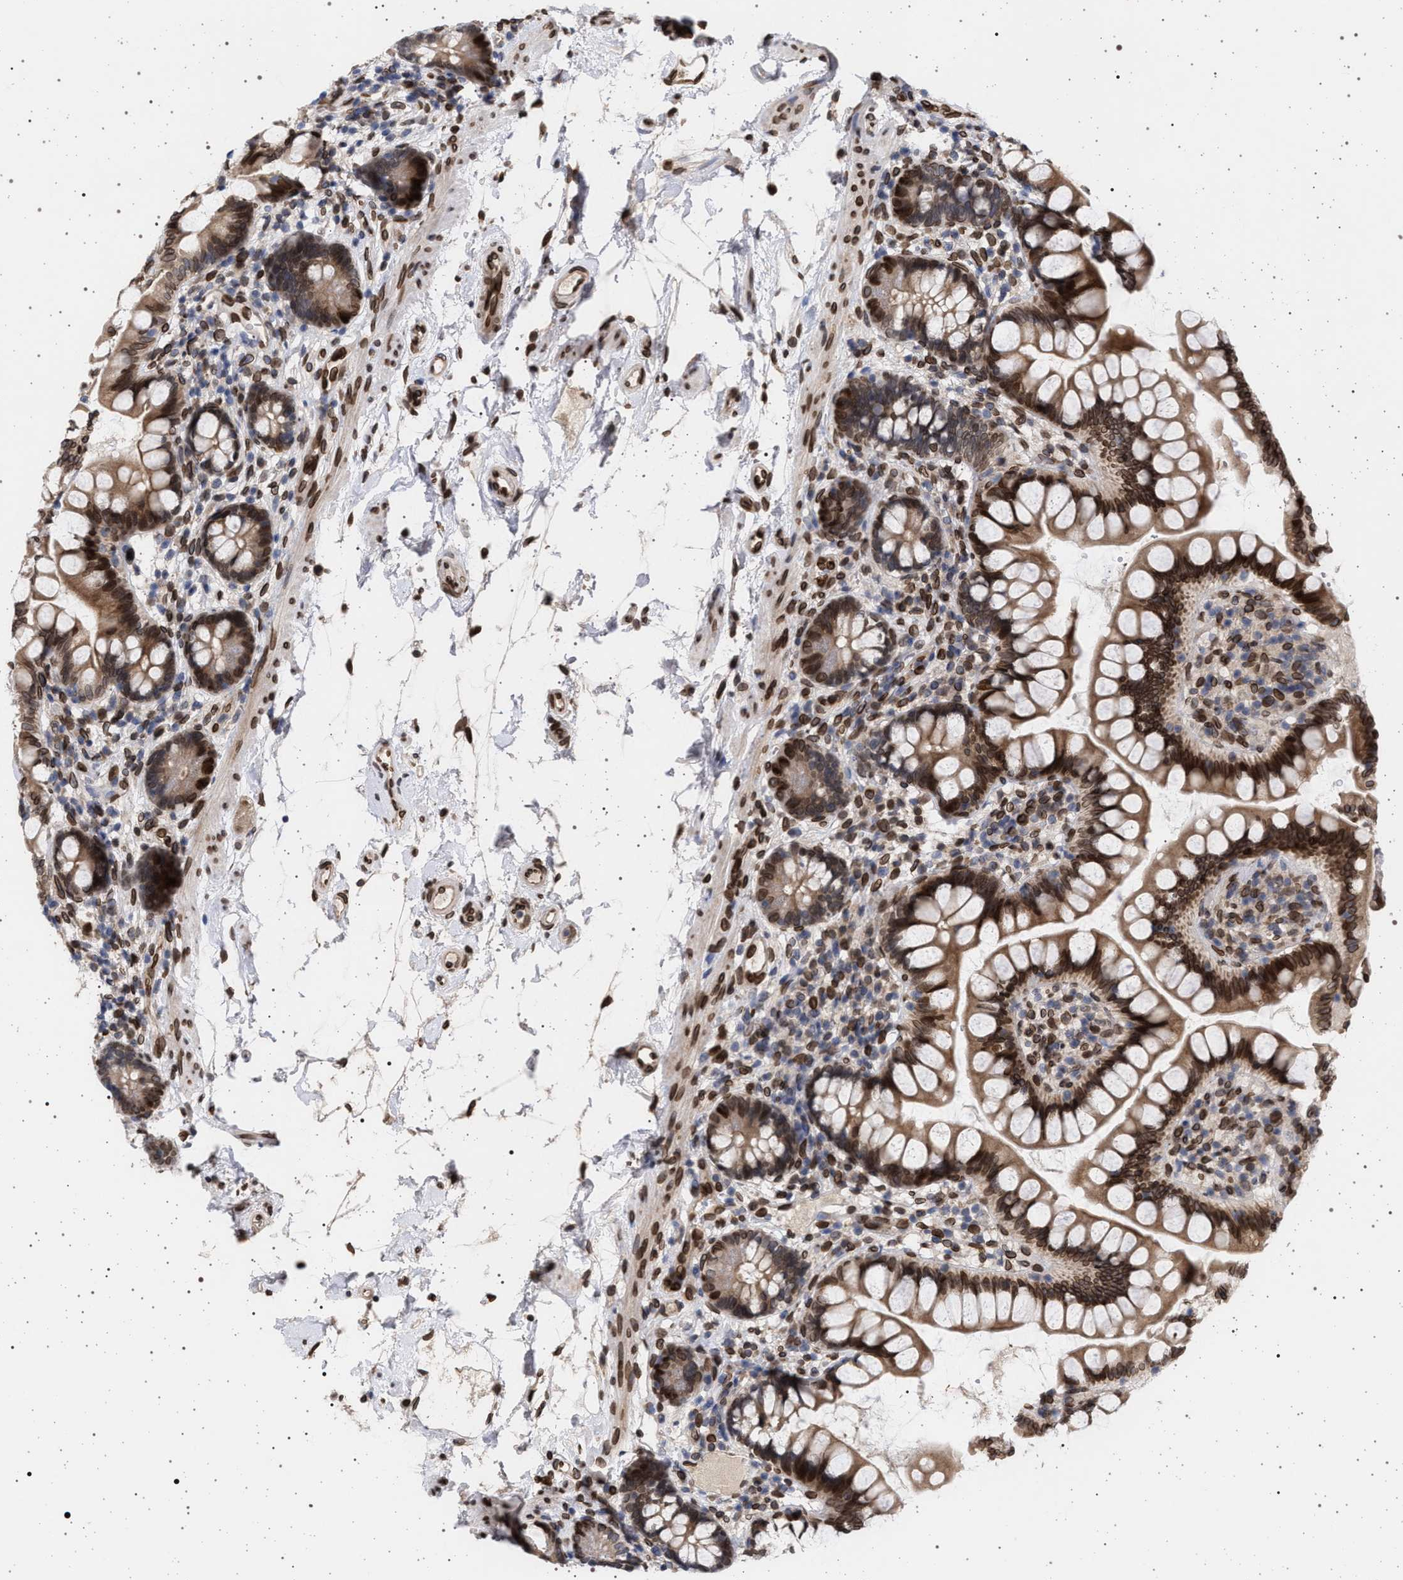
{"staining": {"intensity": "strong", "quantity": ">75%", "location": "cytoplasmic/membranous,nuclear"}, "tissue": "small intestine", "cell_type": "Glandular cells", "image_type": "normal", "snomed": [{"axis": "morphology", "description": "Normal tissue, NOS"}, {"axis": "topography", "description": "Small intestine"}], "caption": "Unremarkable small intestine demonstrates strong cytoplasmic/membranous,nuclear staining in approximately >75% of glandular cells, visualized by immunohistochemistry.", "gene": "ING2", "patient": {"sex": "female", "age": 84}}